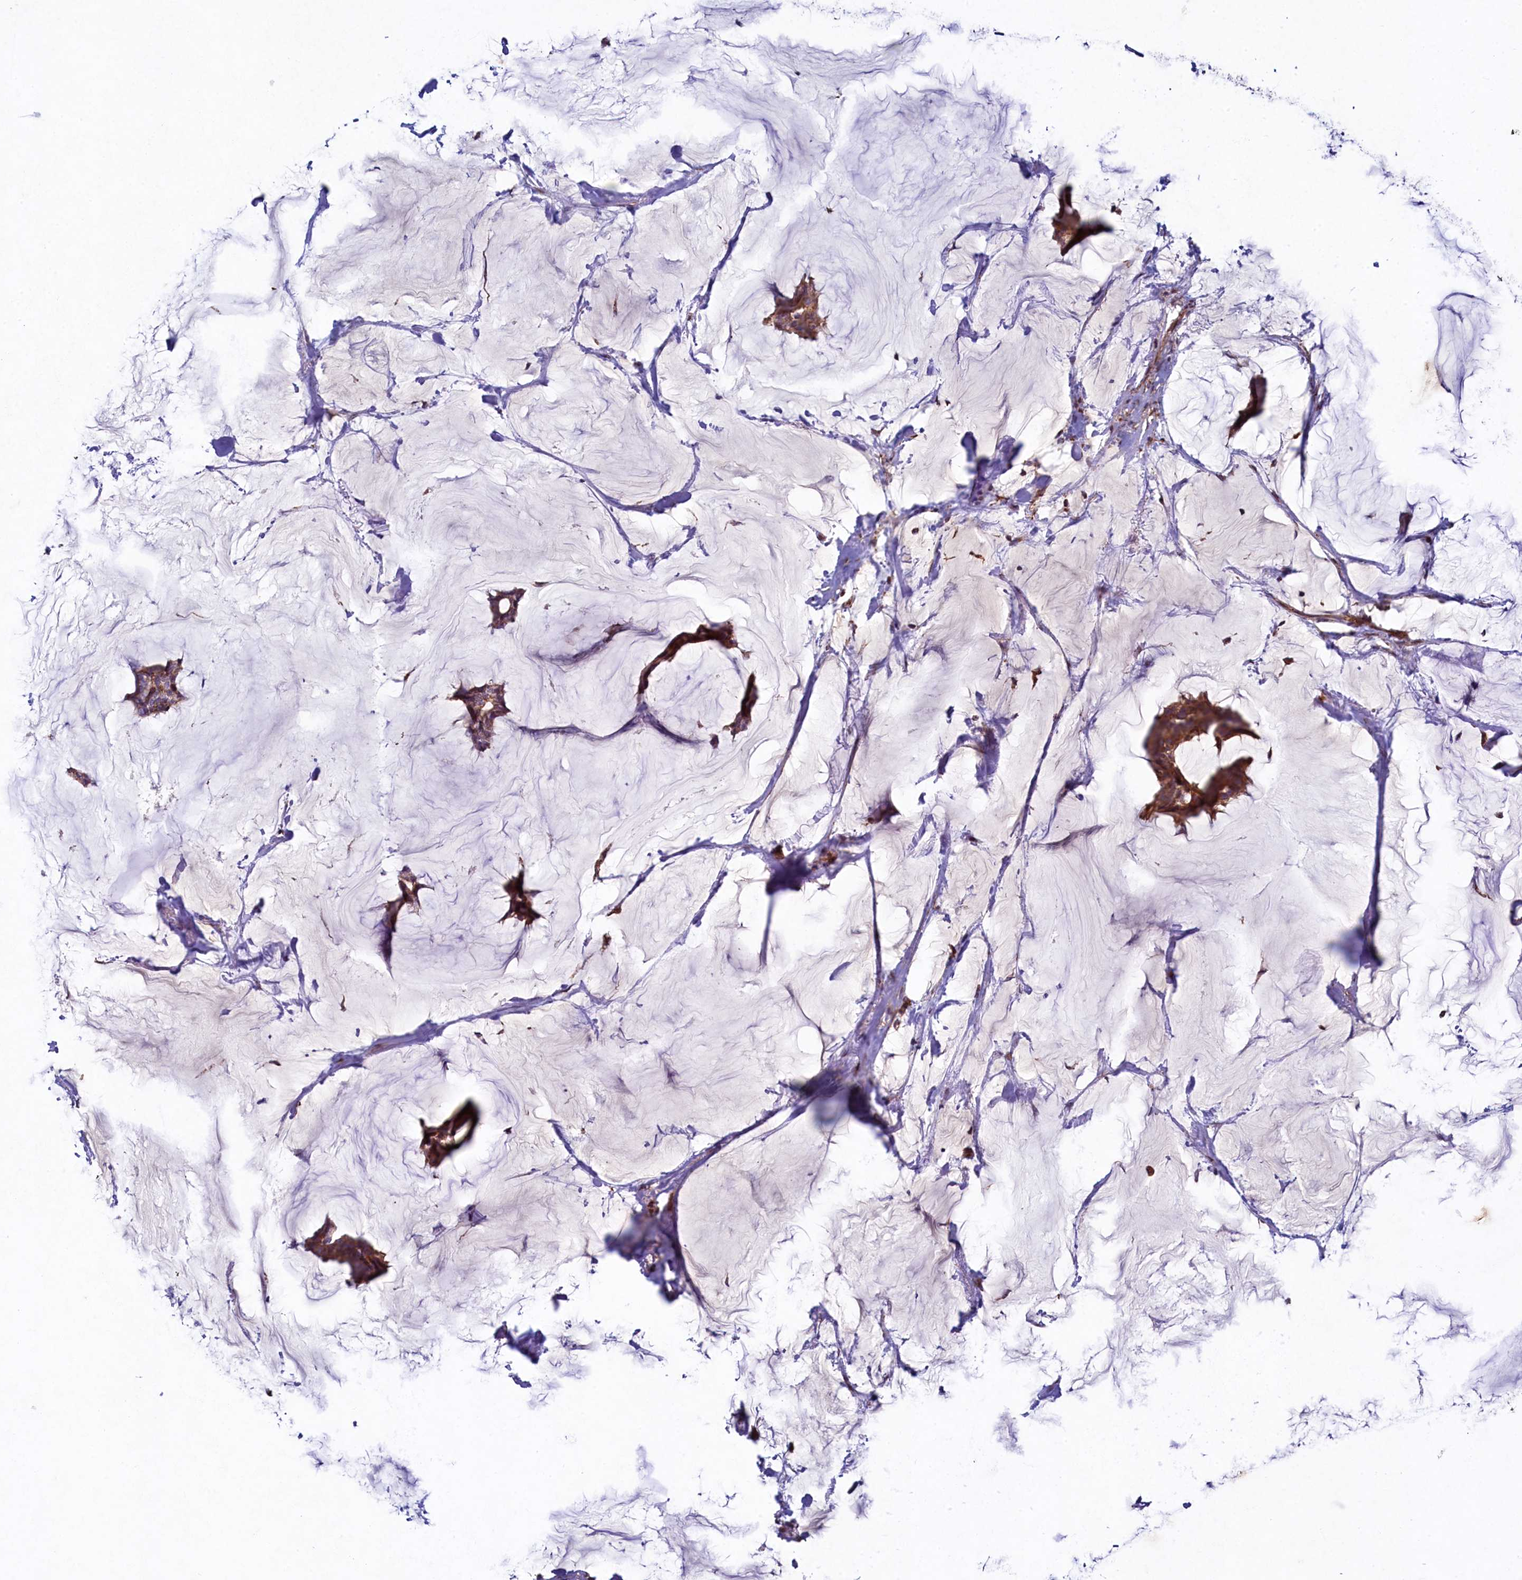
{"staining": {"intensity": "moderate", "quantity": ">75%", "location": "cytoplasmic/membranous"}, "tissue": "breast cancer", "cell_type": "Tumor cells", "image_type": "cancer", "snomed": [{"axis": "morphology", "description": "Duct carcinoma"}, {"axis": "topography", "description": "Breast"}], "caption": "Breast cancer (invasive ductal carcinoma) stained with DAB (3,3'-diaminobenzidine) immunohistochemistry (IHC) reveals medium levels of moderate cytoplasmic/membranous expression in about >75% of tumor cells.", "gene": "ZNF577", "patient": {"sex": "female", "age": 93}}